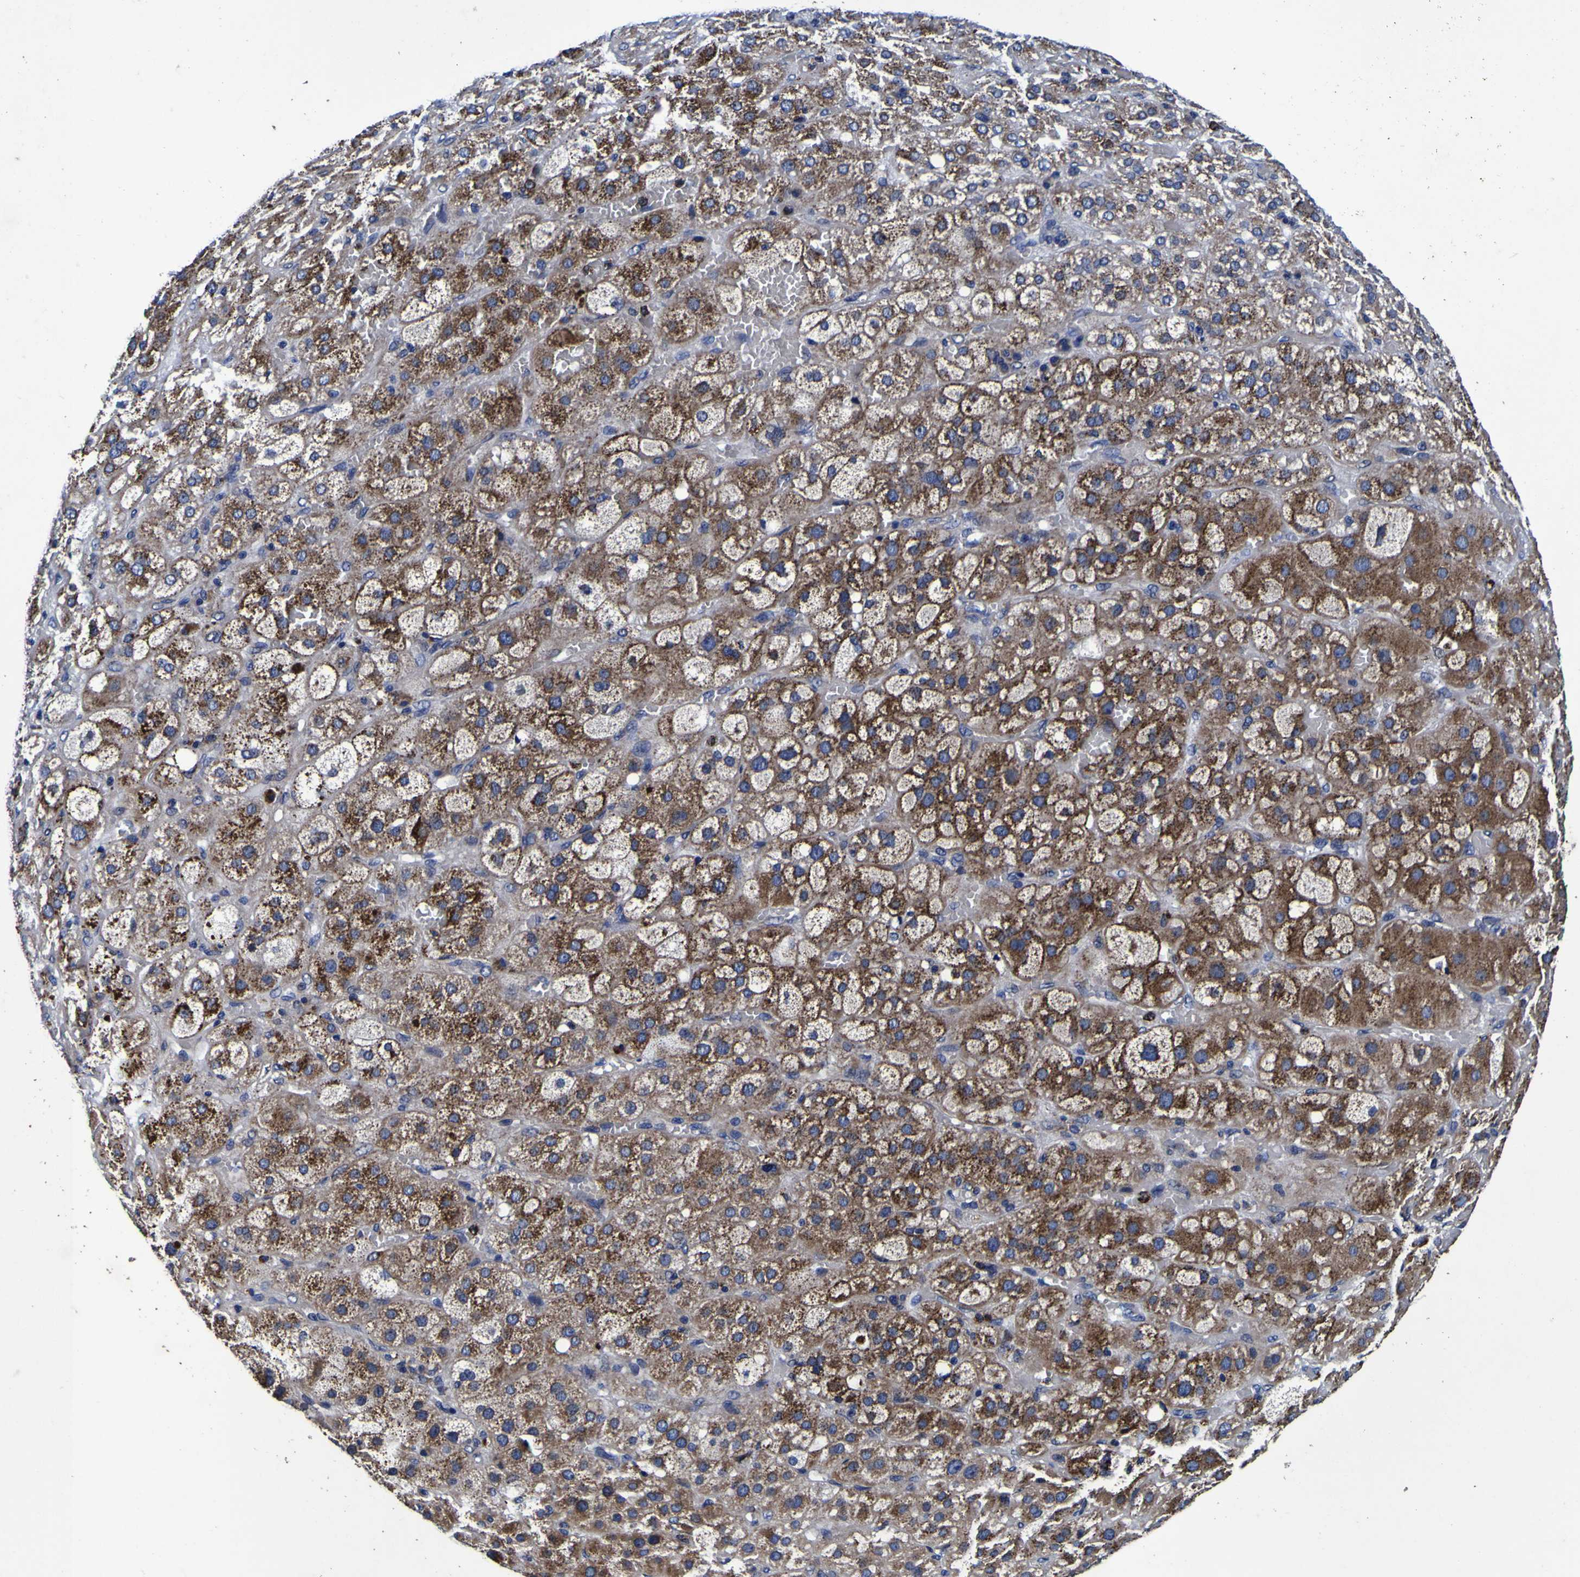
{"staining": {"intensity": "moderate", "quantity": "25%-75%", "location": "cytoplasmic/membranous"}, "tissue": "adrenal gland", "cell_type": "Glandular cells", "image_type": "normal", "snomed": [{"axis": "morphology", "description": "Normal tissue, NOS"}, {"axis": "topography", "description": "Adrenal gland"}], "caption": "IHC histopathology image of normal adrenal gland: adrenal gland stained using immunohistochemistry (IHC) shows medium levels of moderate protein expression localized specifically in the cytoplasmic/membranous of glandular cells, appearing as a cytoplasmic/membranous brown color.", "gene": "PANK4", "patient": {"sex": "female", "age": 47}}